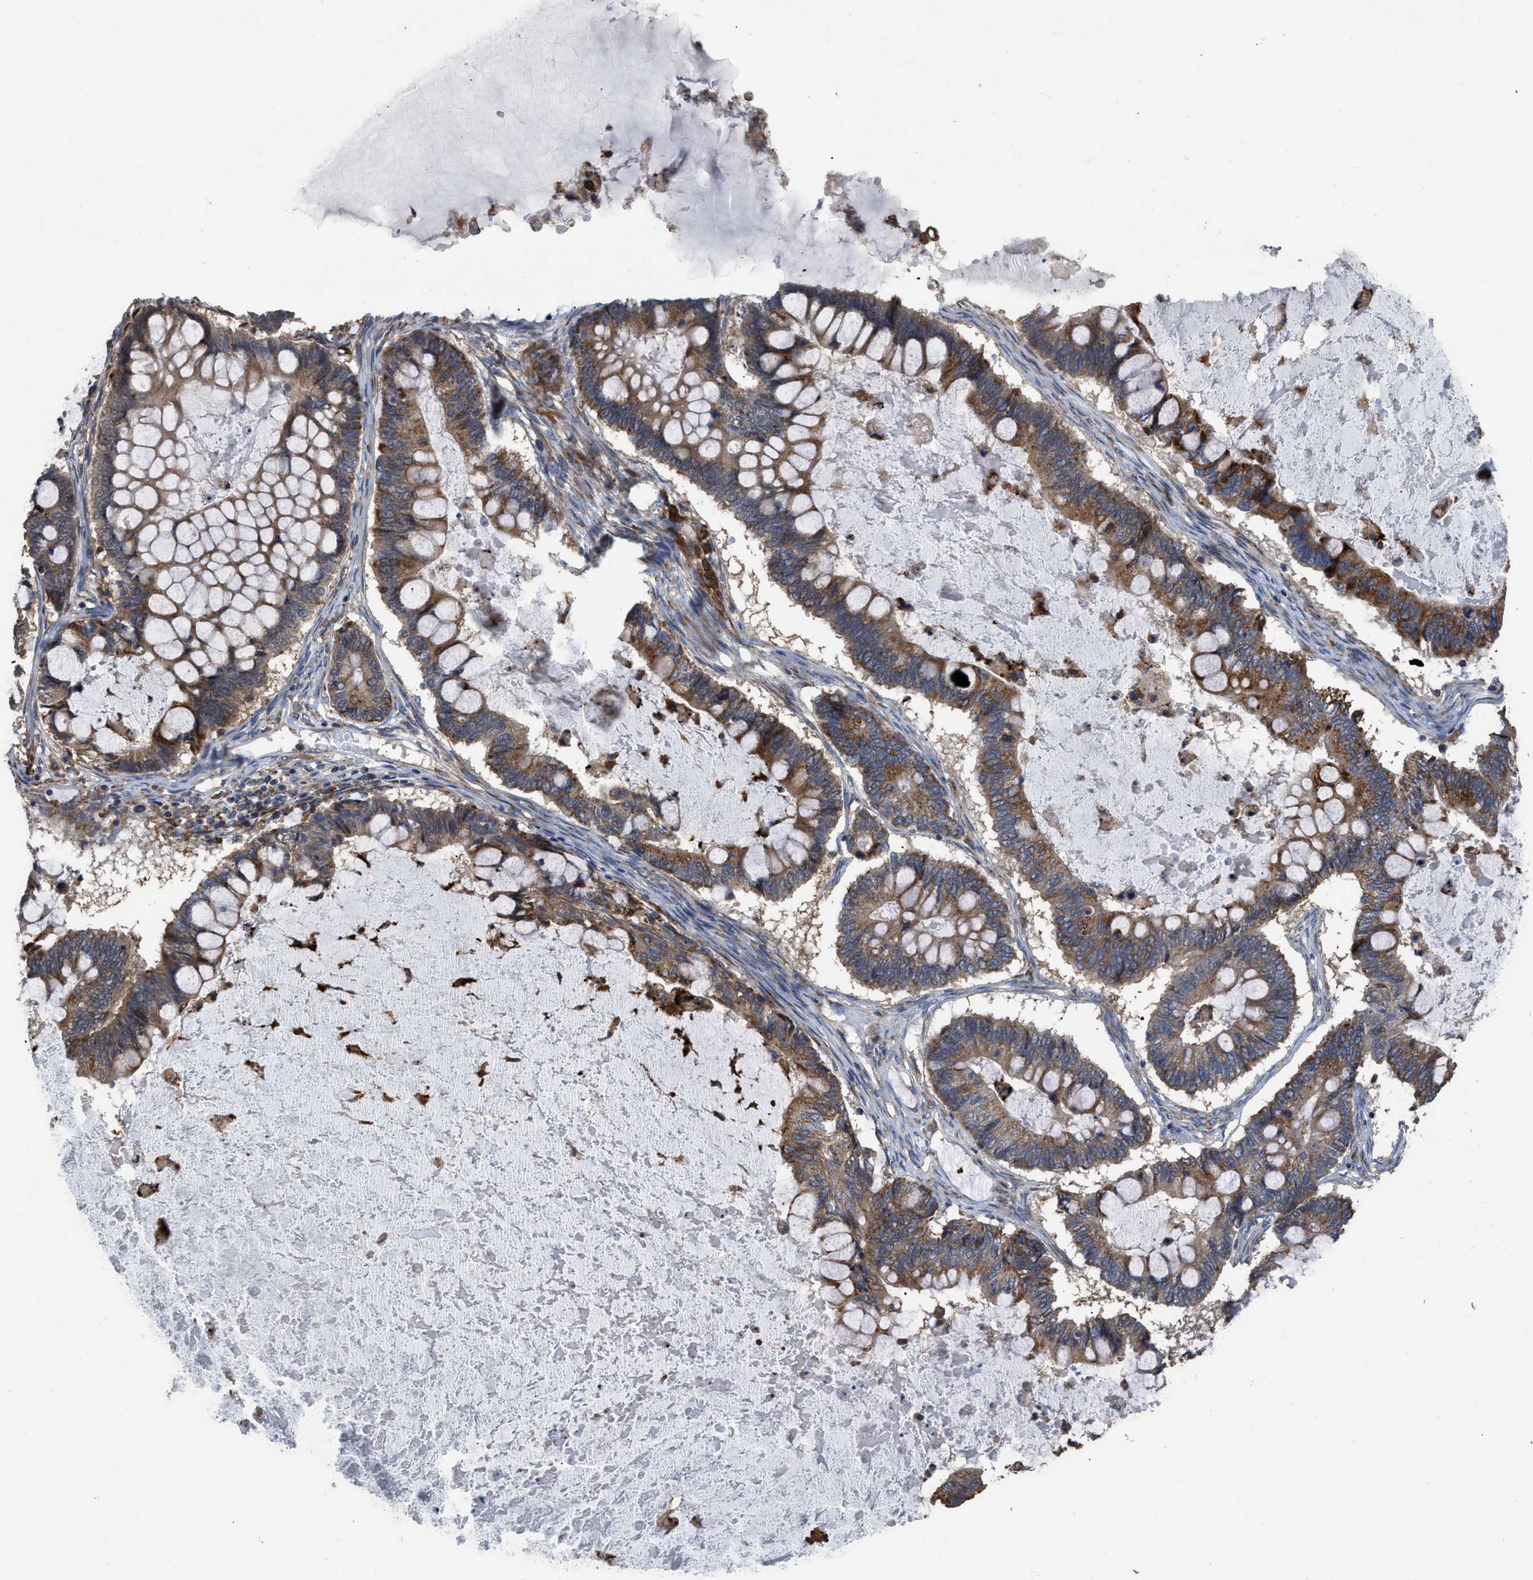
{"staining": {"intensity": "moderate", "quantity": ">75%", "location": "cytoplasmic/membranous"}, "tissue": "ovarian cancer", "cell_type": "Tumor cells", "image_type": "cancer", "snomed": [{"axis": "morphology", "description": "Cystadenocarcinoma, mucinous, NOS"}, {"axis": "topography", "description": "Ovary"}], "caption": "Protein staining exhibits moderate cytoplasmic/membranous staining in about >75% of tumor cells in mucinous cystadenocarcinoma (ovarian). The protein of interest is stained brown, and the nuclei are stained in blue (DAB (3,3'-diaminobenzidine) IHC with brightfield microscopy, high magnification).", "gene": "AK2", "patient": {"sex": "female", "age": 61}}